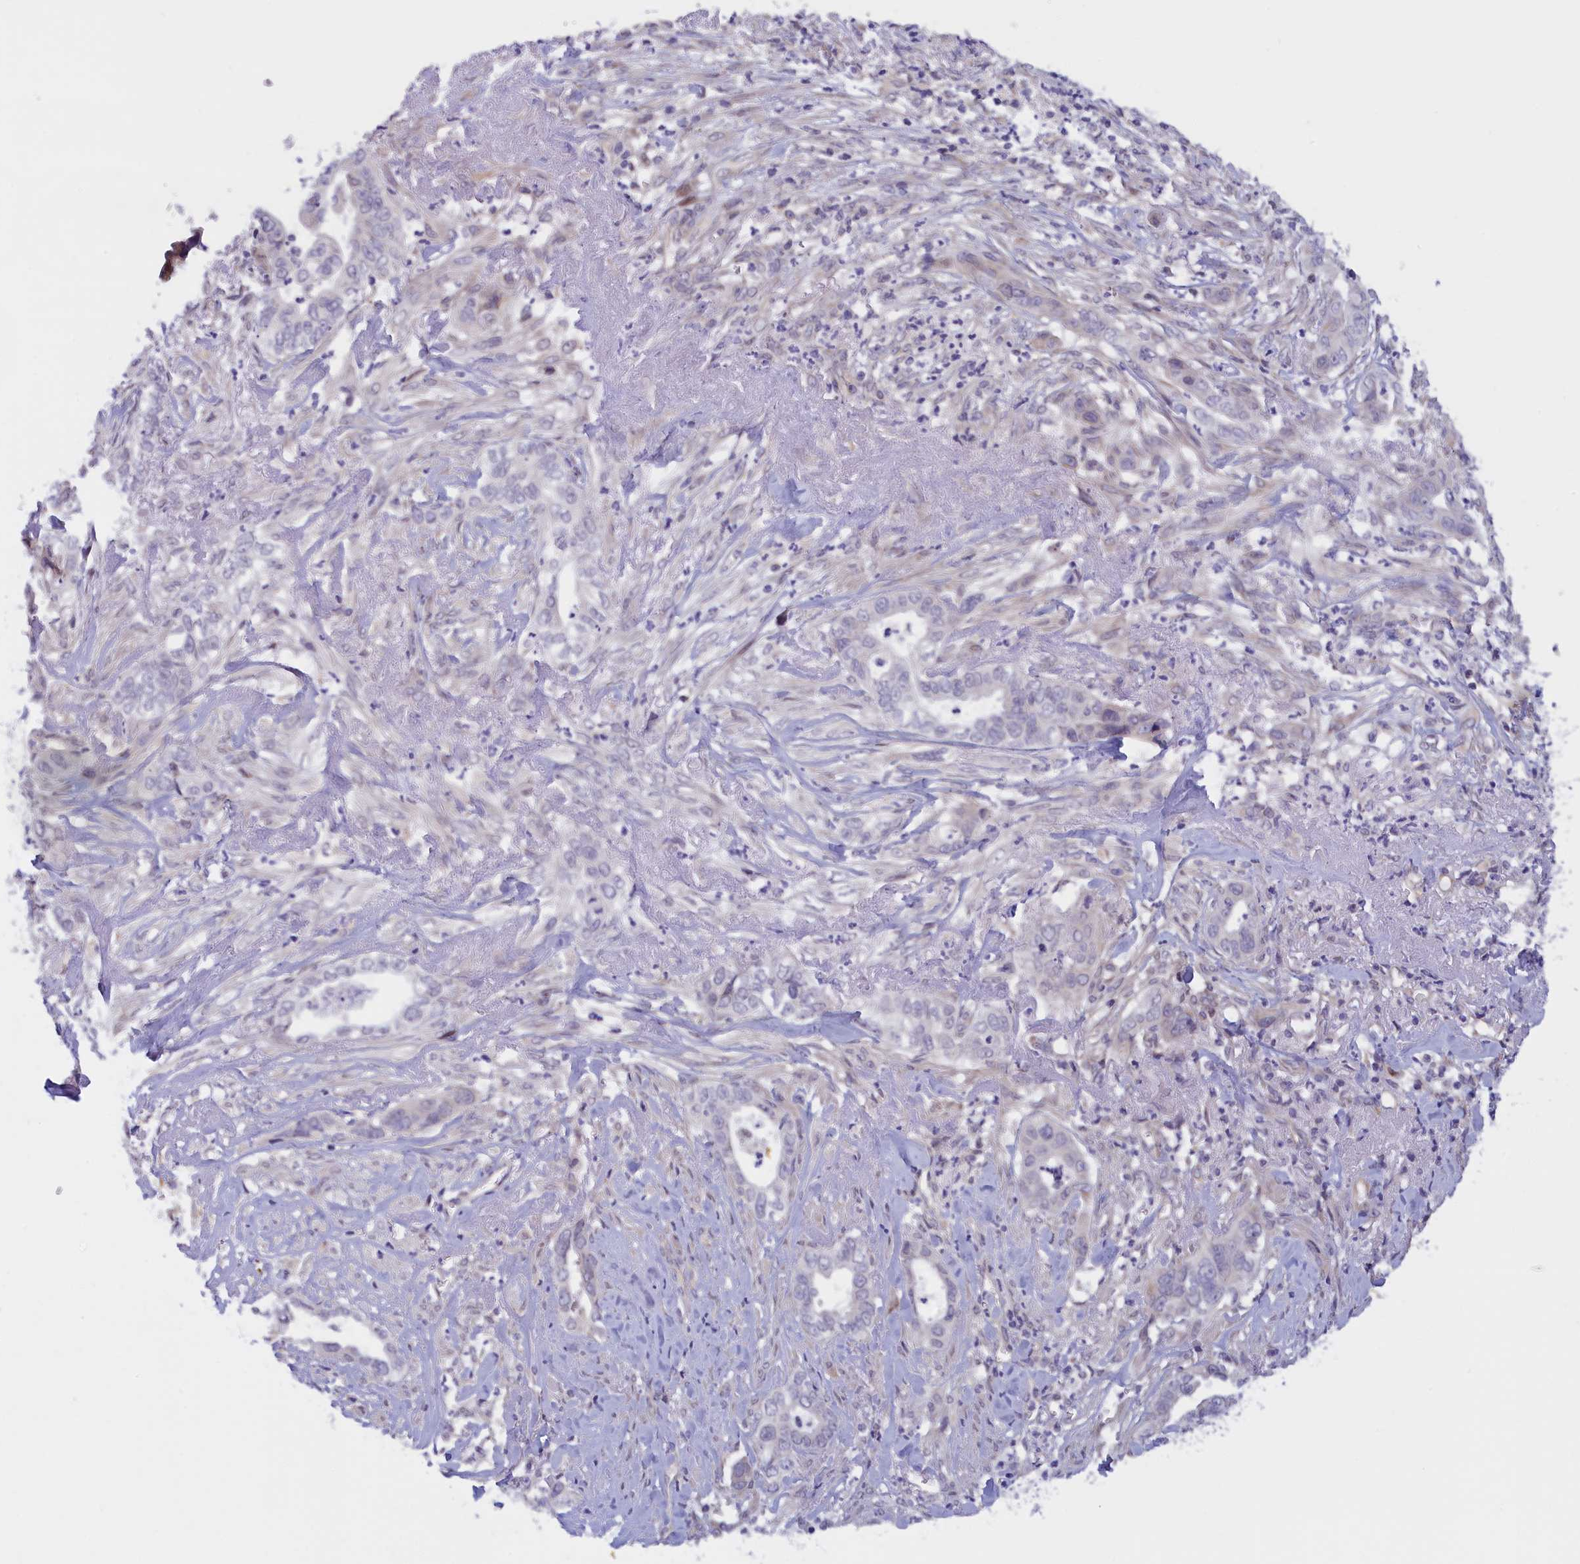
{"staining": {"intensity": "negative", "quantity": "none", "location": "none"}, "tissue": "liver cancer", "cell_type": "Tumor cells", "image_type": "cancer", "snomed": [{"axis": "morphology", "description": "Cholangiocarcinoma"}, {"axis": "topography", "description": "Liver"}], "caption": "IHC of liver cancer (cholangiocarcinoma) displays no staining in tumor cells.", "gene": "IGFALS", "patient": {"sex": "female", "age": 79}}